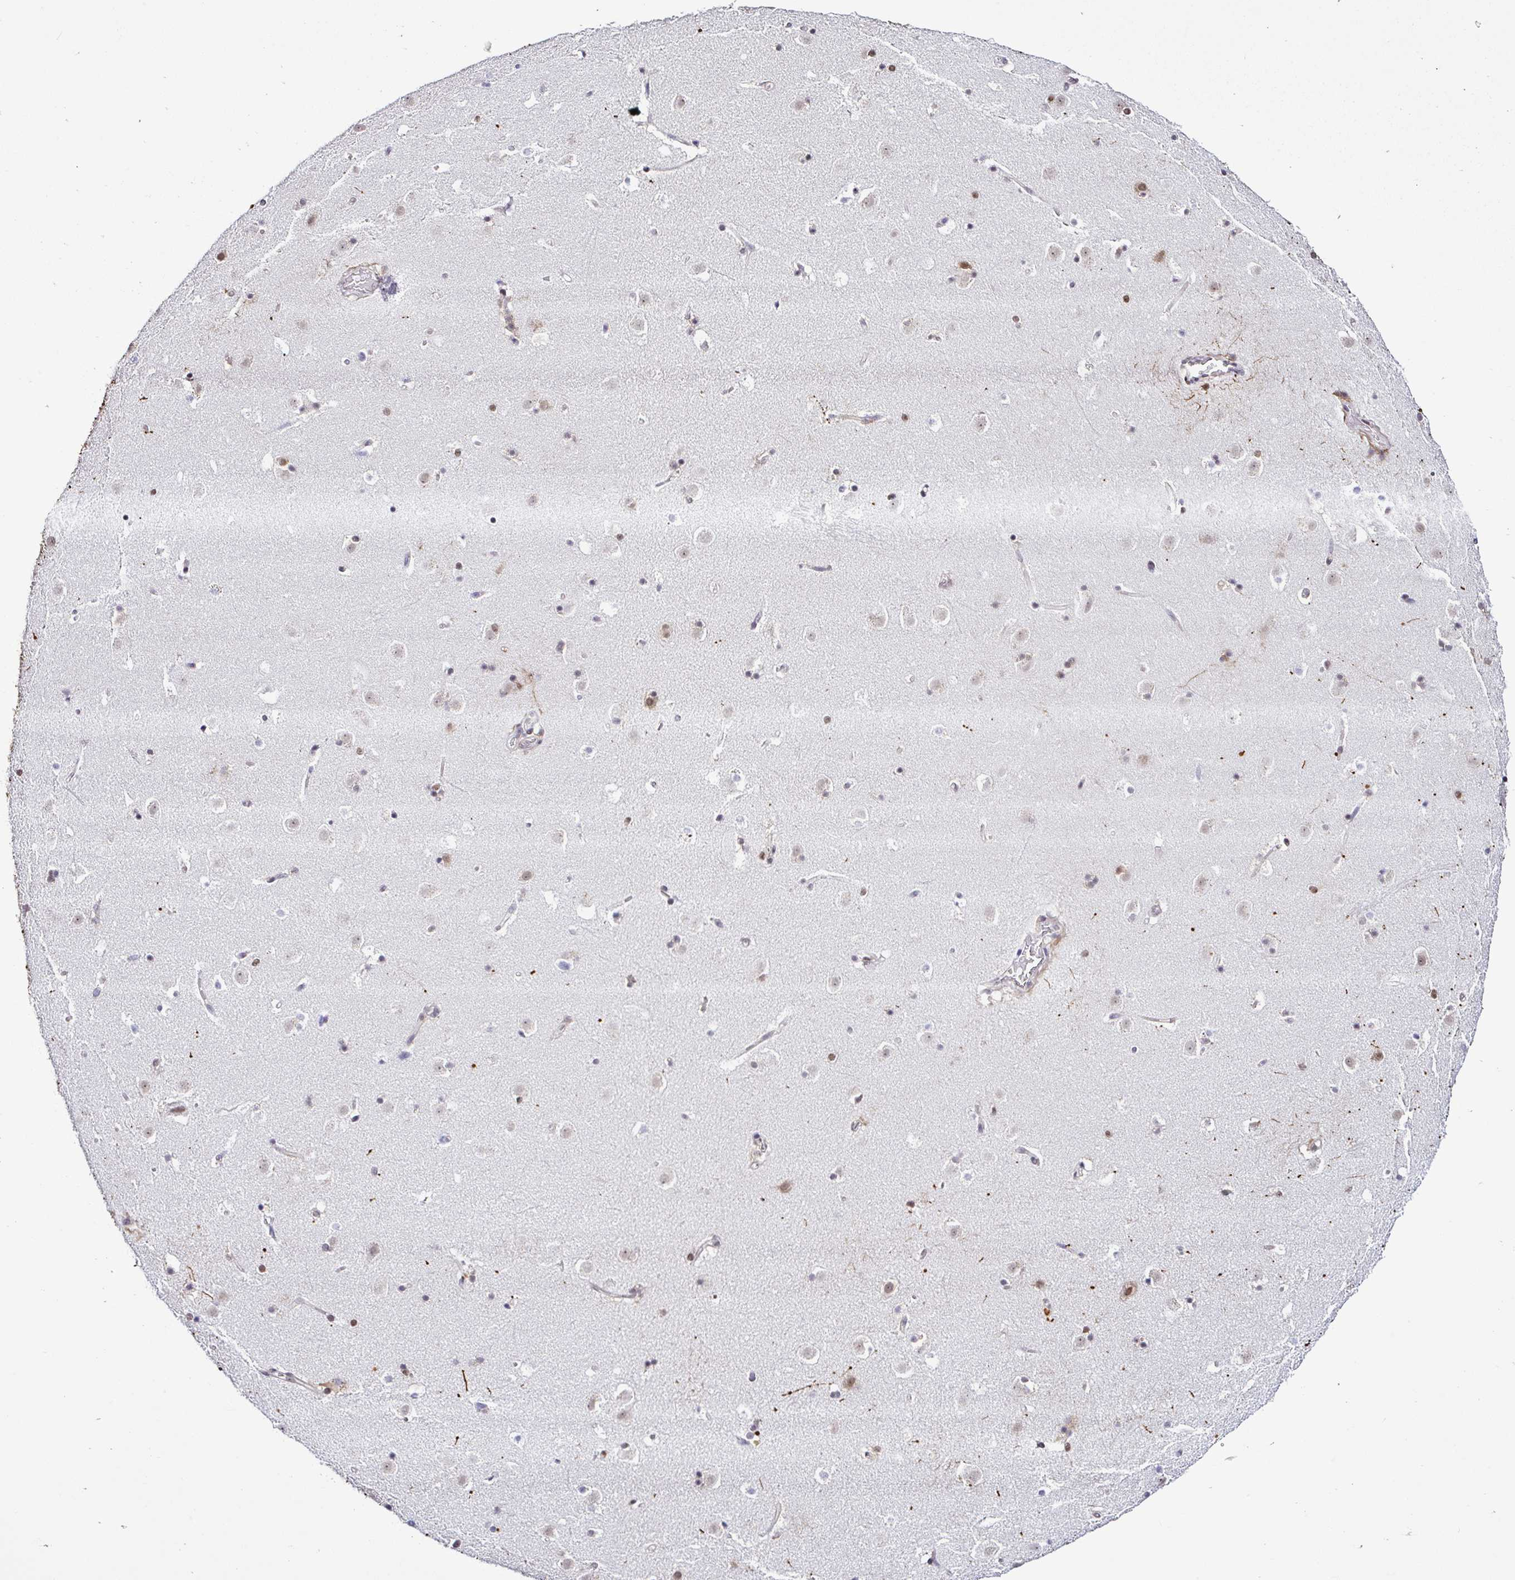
{"staining": {"intensity": "moderate", "quantity": "<25%", "location": "nuclear"}, "tissue": "caudate", "cell_type": "Glial cells", "image_type": "normal", "snomed": [{"axis": "morphology", "description": "Normal tissue, NOS"}, {"axis": "topography", "description": "Lateral ventricle wall"}], "caption": "Immunohistochemistry (IHC) (DAB) staining of normal caudate exhibits moderate nuclear protein expression in approximately <25% of glial cells.", "gene": "DR1", "patient": {"sex": "male", "age": 37}}